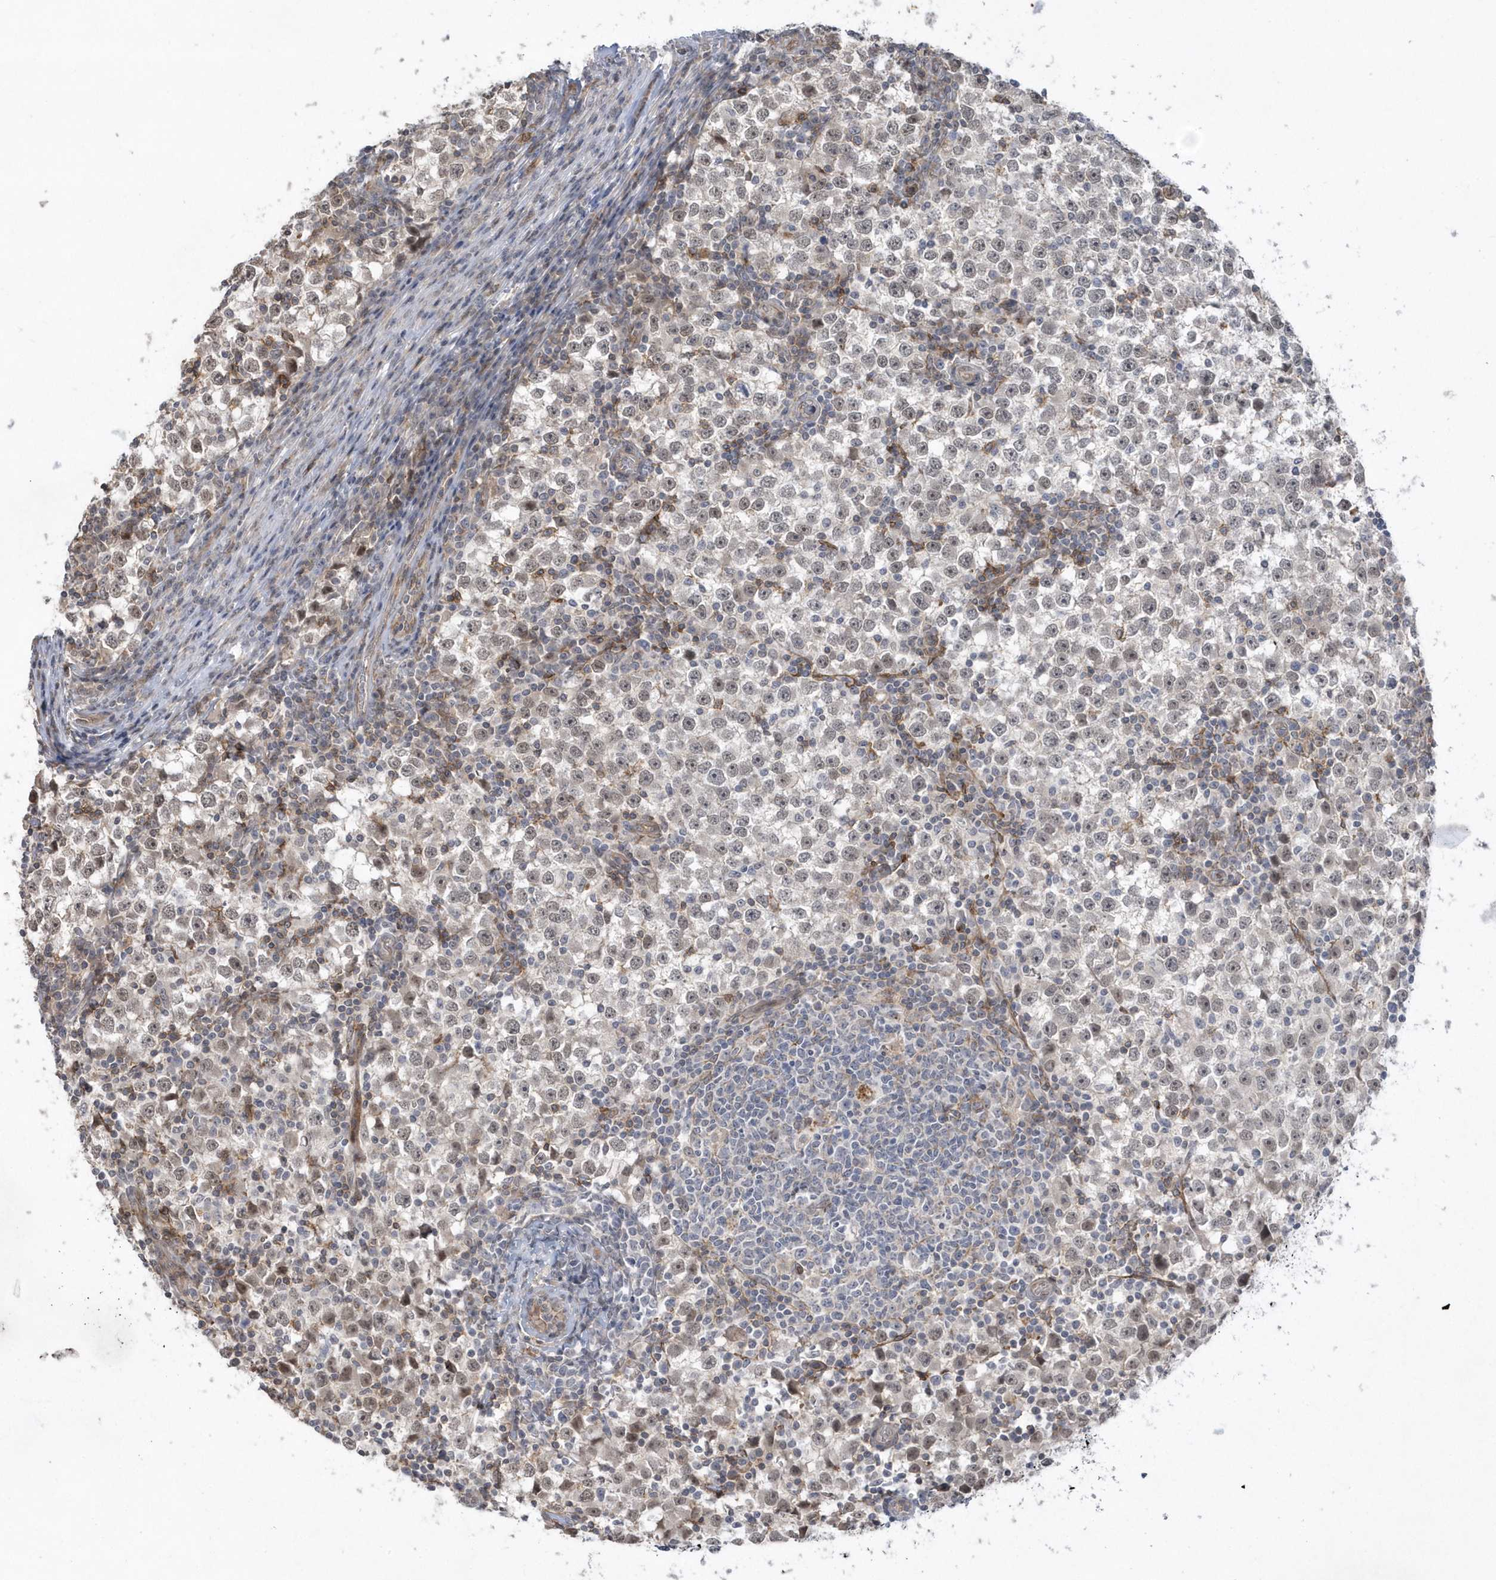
{"staining": {"intensity": "negative", "quantity": "none", "location": "none"}, "tissue": "testis cancer", "cell_type": "Tumor cells", "image_type": "cancer", "snomed": [{"axis": "morphology", "description": "Seminoma, NOS"}, {"axis": "topography", "description": "Testis"}], "caption": "Tumor cells are negative for protein expression in human testis cancer (seminoma).", "gene": "CRIP3", "patient": {"sex": "male", "age": 65}}